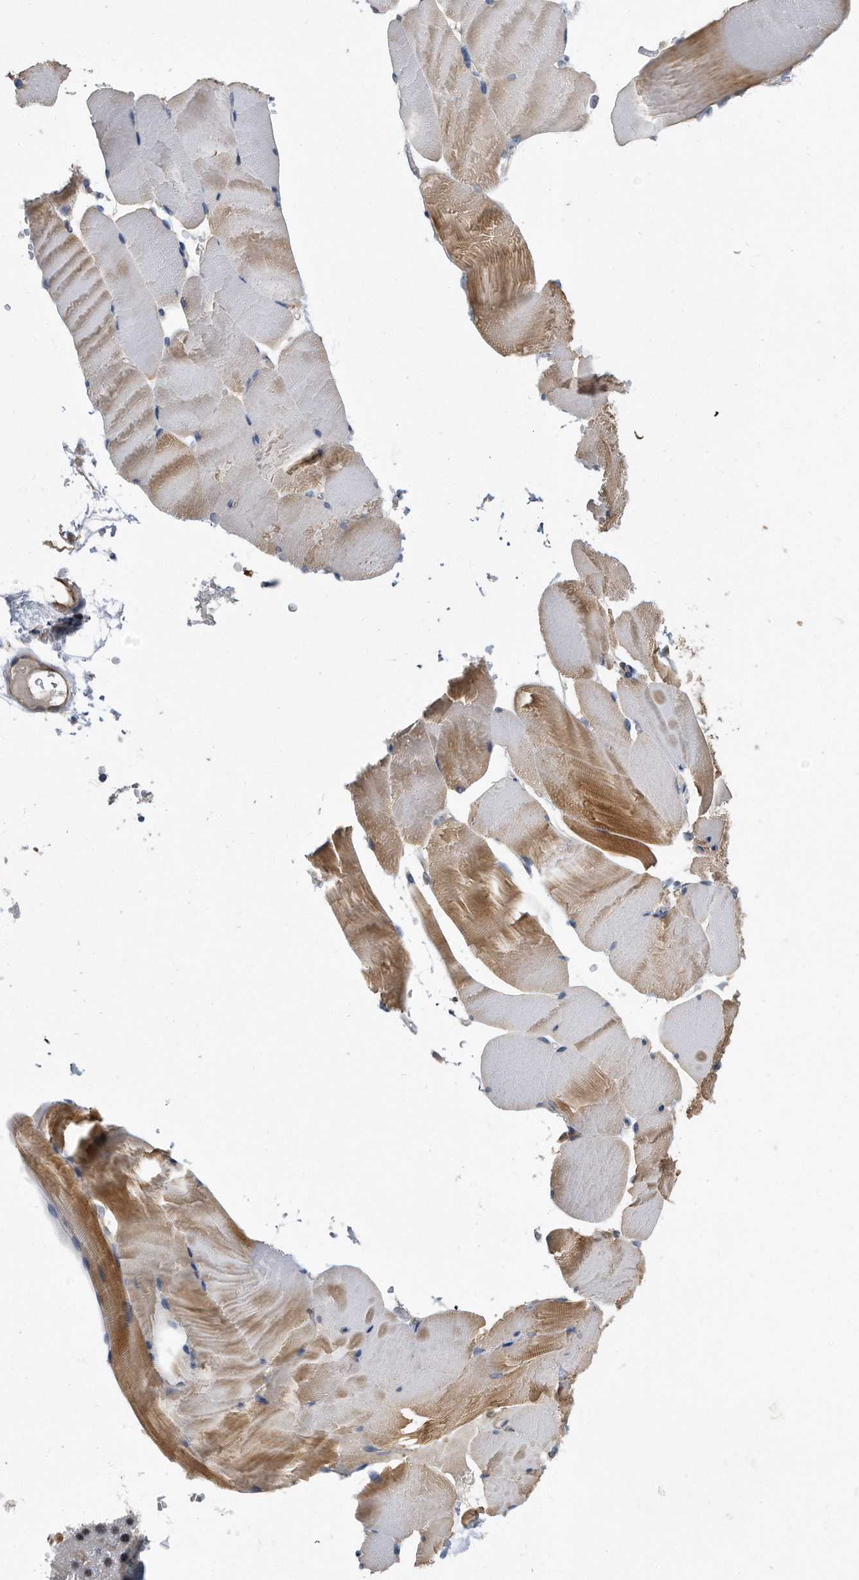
{"staining": {"intensity": "moderate", "quantity": "<25%", "location": "cytoplasmic/membranous"}, "tissue": "skeletal muscle", "cell_type": "Myocytes", "image_type": "normal", "snomed": [{"axis": "morphology", "description": "Normal tissue, NOS"}, {"axis": "topography", "description": "Skeletal muscle"}, {"axis": "topography", "description": "Parathyroid gland"}], "caption": "High-power microscopy captured an immunohistochemistry (IHC) photomicrograph of unremarkable skeletal muscle, revealing moderate cytoplasmic/membranous expression in about <25% of myocytes. (Brightfield microscopy of DAB IHC at high magnification).", "gene": "GPC1", "patient": {"sex": "female", "age": 37}}